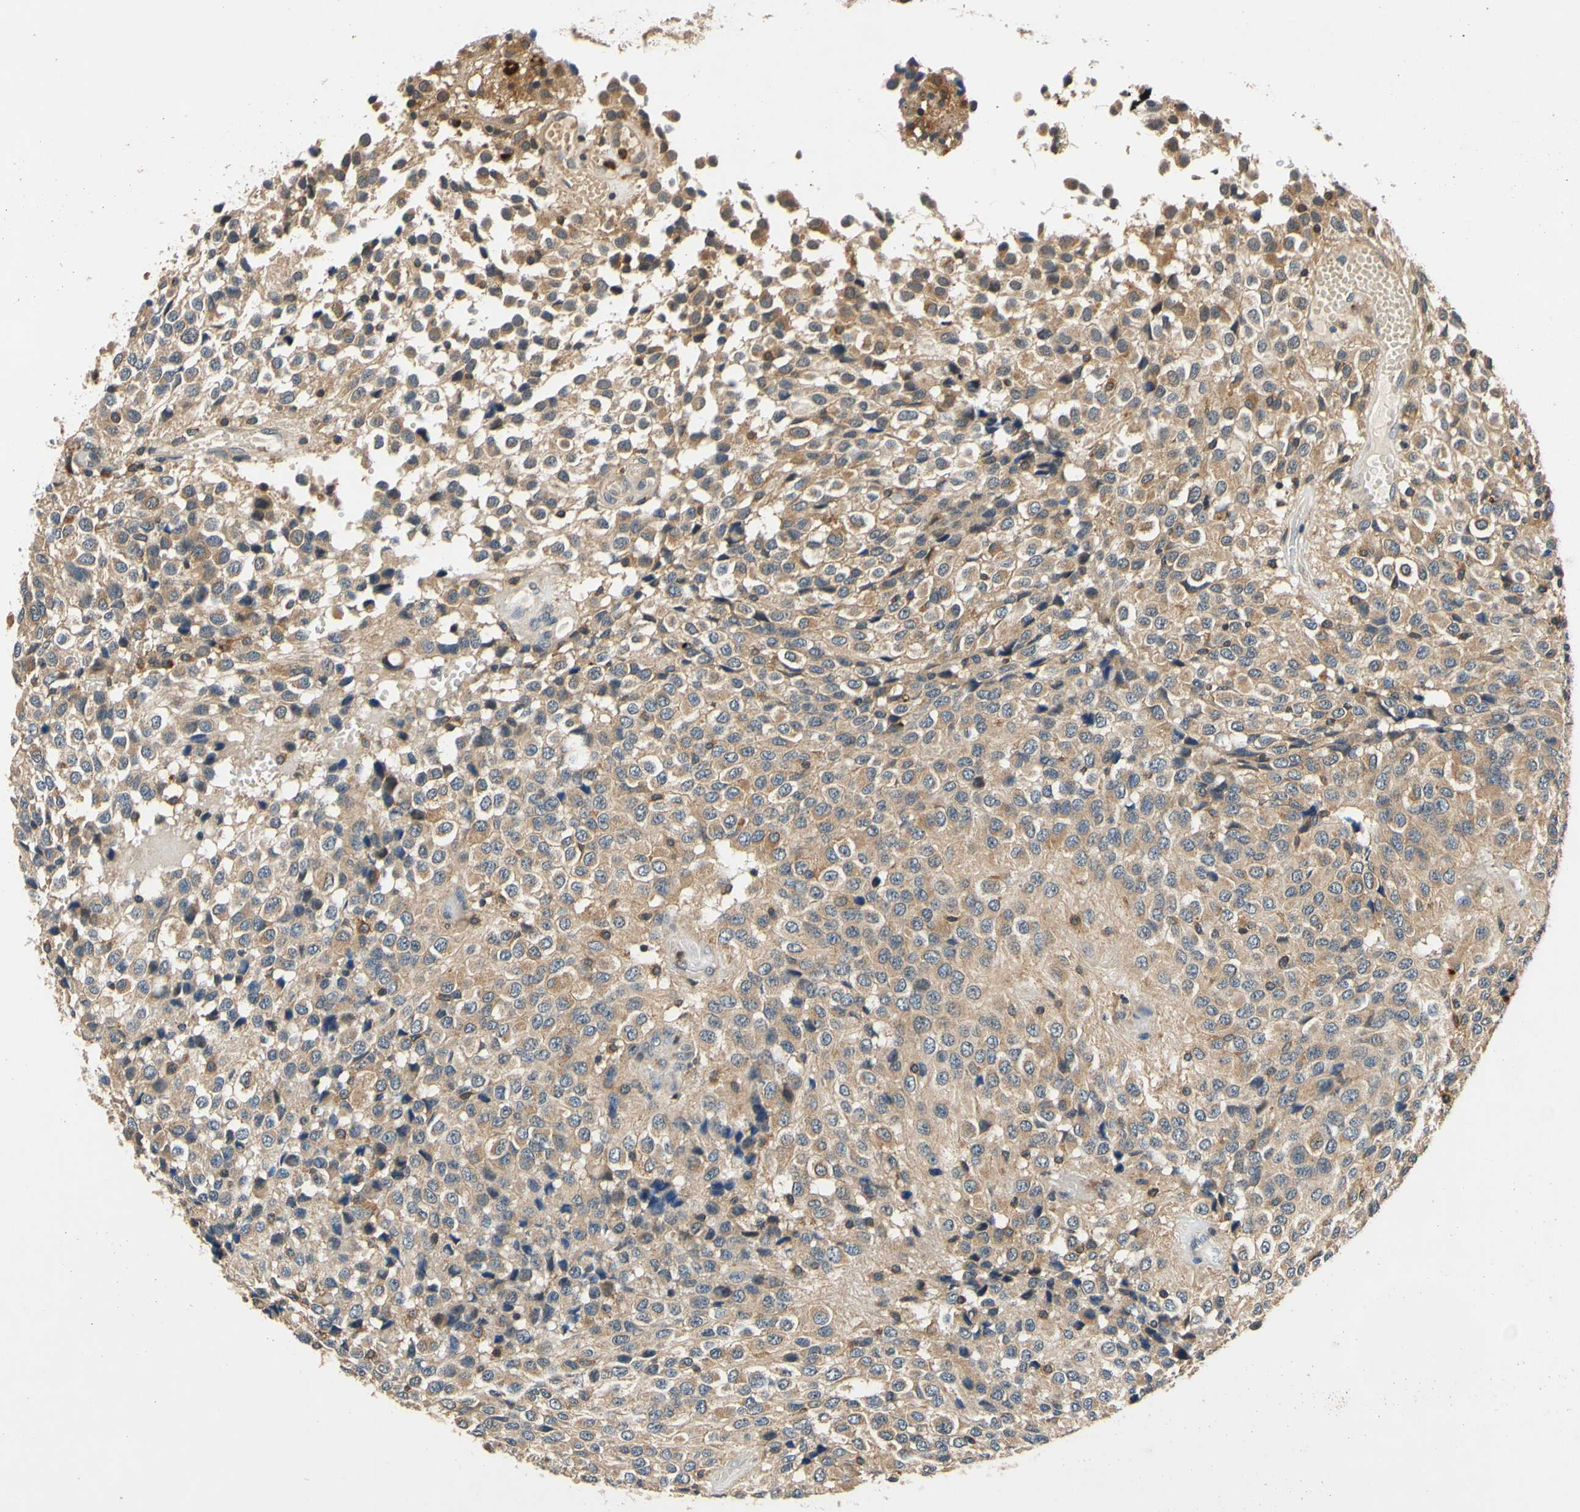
{"staining": {"intensity": "moderate", "quantity": "25%-75%", "location": "cytoplasmic/membranous"}, "tissue": "glioma", "cell_type": "Tumor cells", "image_type": "cancer", "snomed": [{"axis": "morphology", "description": "Glioma, malignant, High grade"}, {"axis": "topography", "description": "Brain"}], "caption": "Protein analysis of glioma tissue displays moderate cytoplasmic/membranous expression in approximately 25%-75% of tumor cells.", "gene": "PLA2G4A", "patient": {"sex": "male", "age": 32}}